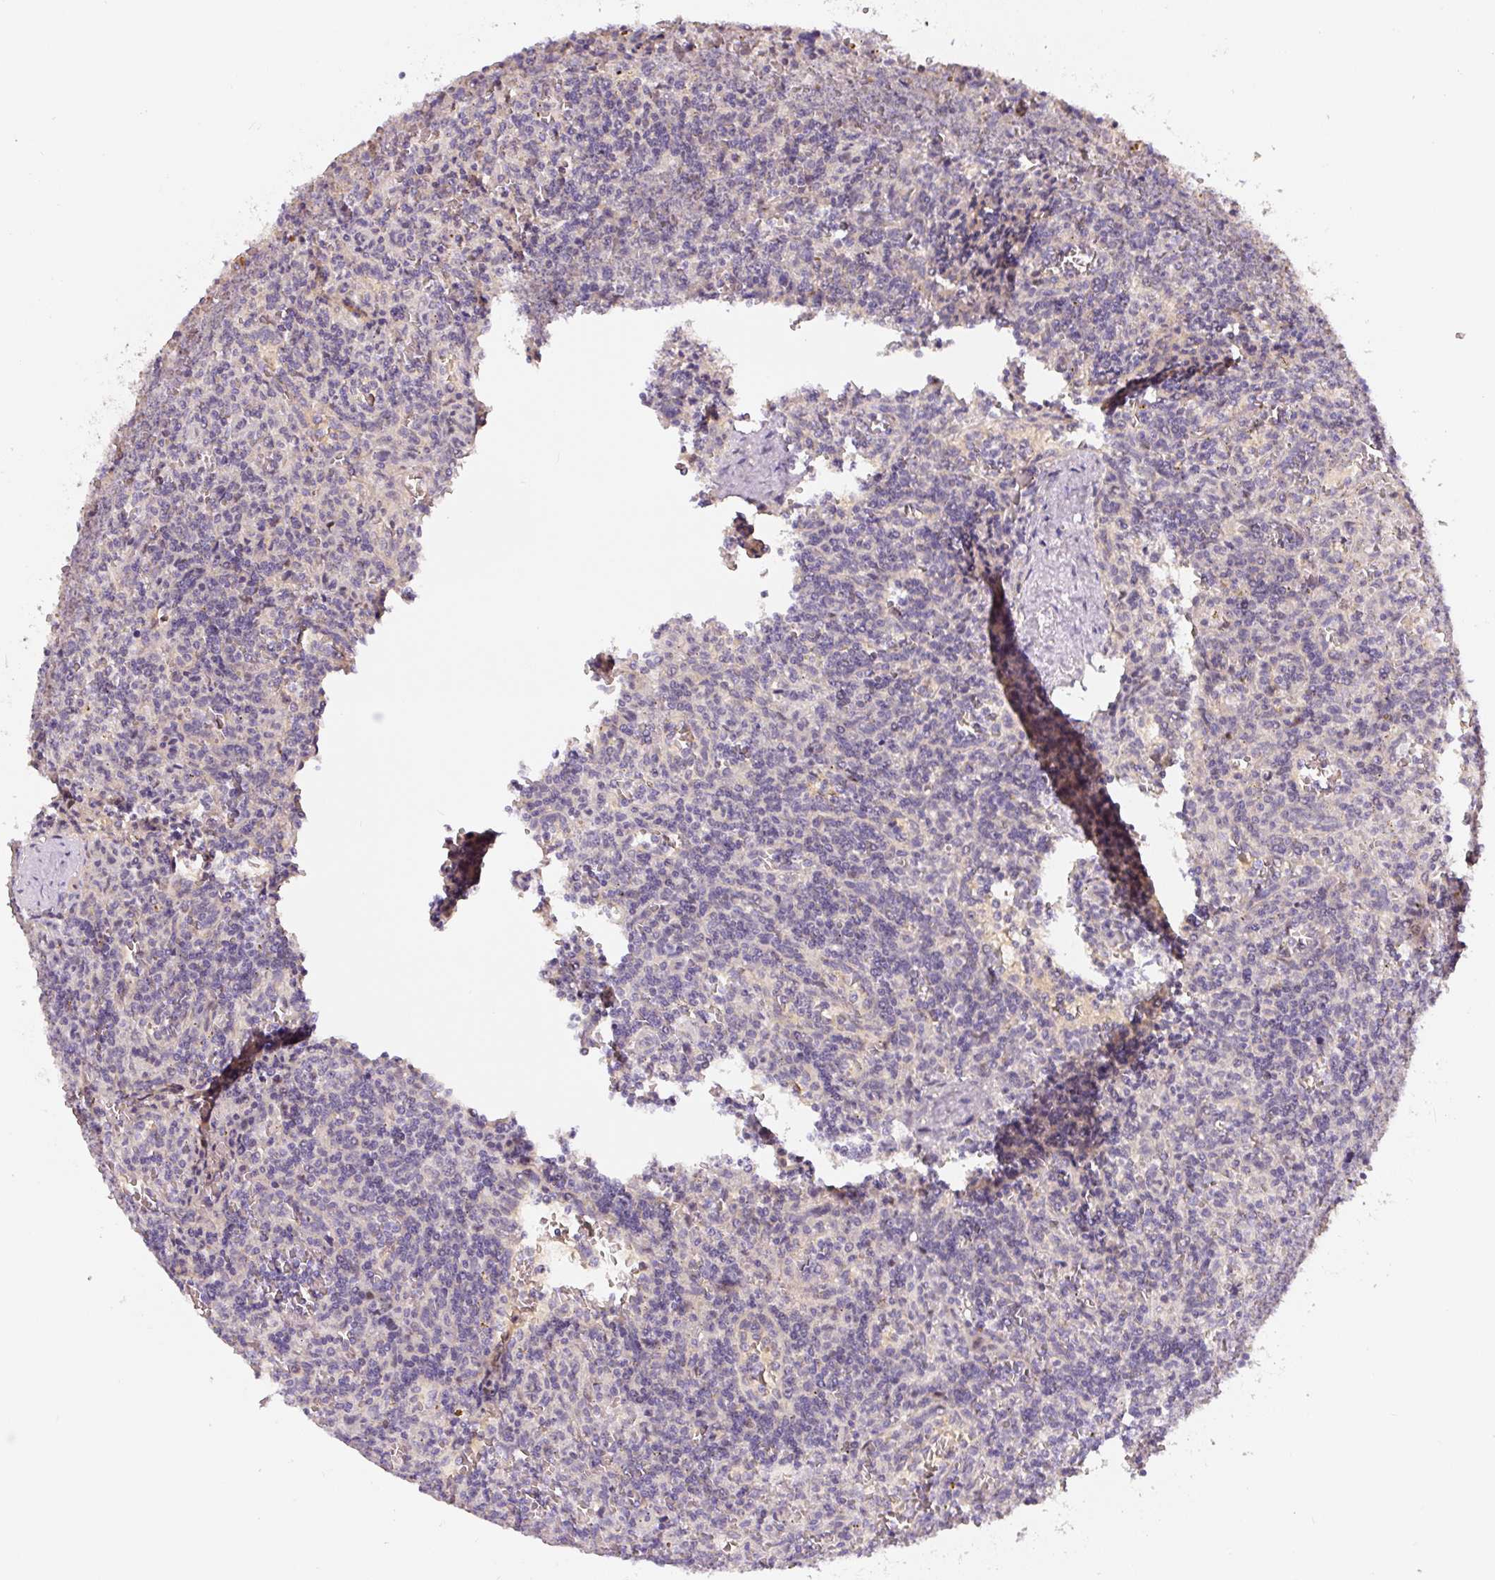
{"staining": {"intensity": "negative", "quantity": "none", "location": "none"}, "tissue": "lymphoma", "cell_type": "Tumor cells", "image_type": "cancer", "snomed": [{"axis": "morphology", "description": "Malignant lymphoma, non-Hodgkin's type, Low grade"}, {"axis": "topography", "description": "Spleen"}], "caption": "Immunohistochemical staining of malignant lymphoma, non-Hodgkin's type (low-grade) demonstrates no significant expression in tumor cells.", "gene": "PWWP3B", "patient": {"sex": "male", "age": 73}}